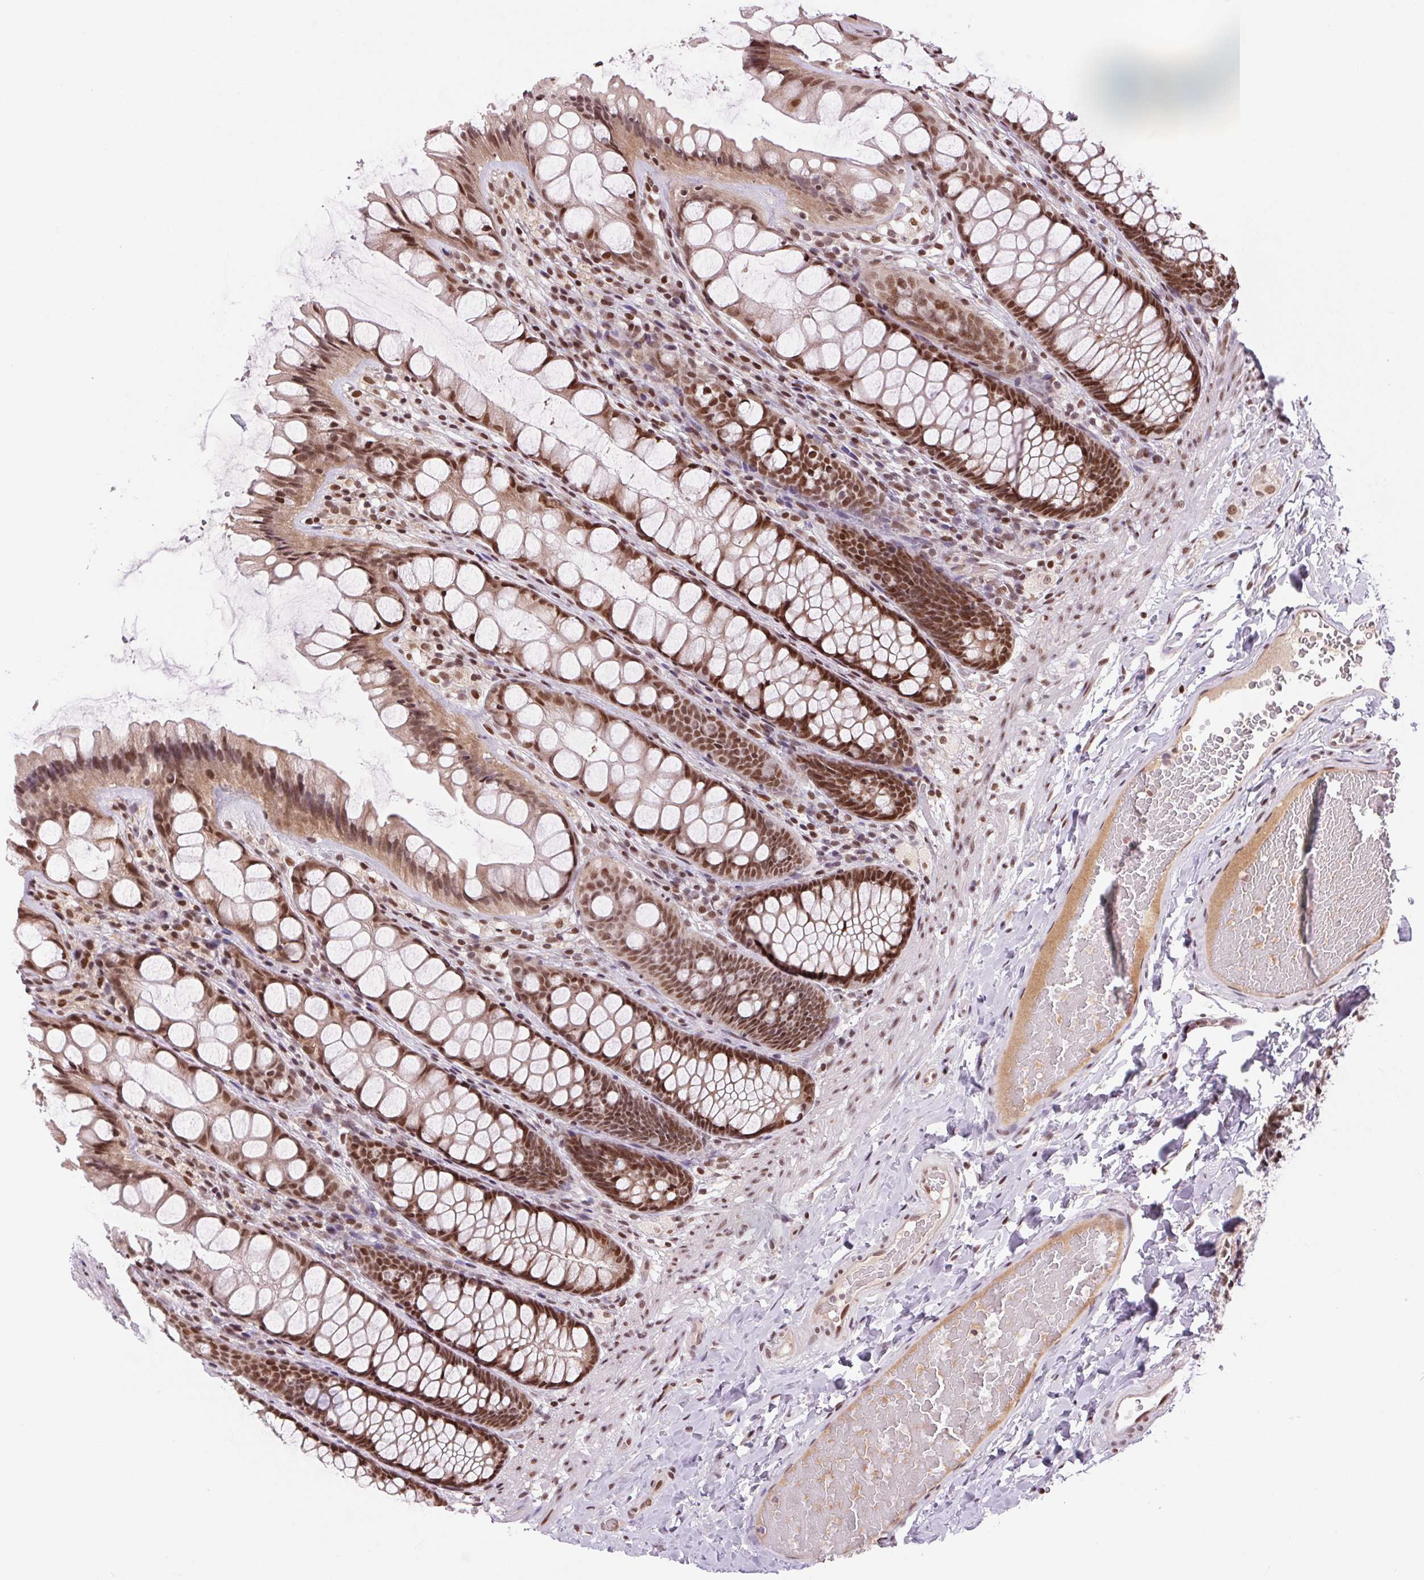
{"staining": {"intensity": "moderate", "quantity": ">75%", "location": "nuclear"}, "tissue": "colon", "cell_type": "Endothelial cells", "image_type": "normal", "snomed": [{"axis": "morphology", "description": "Normal tissue, NOS"}, {"axis": "topography", "description": "Colon"}], "caption": "The histopathology image reveals staining of unremarkable colon, revealing moderate nuclear protein staining (brown color) within endothelial cells.", "gene": "RAD23A", "patient": {"sex": "male", "age": 47}}